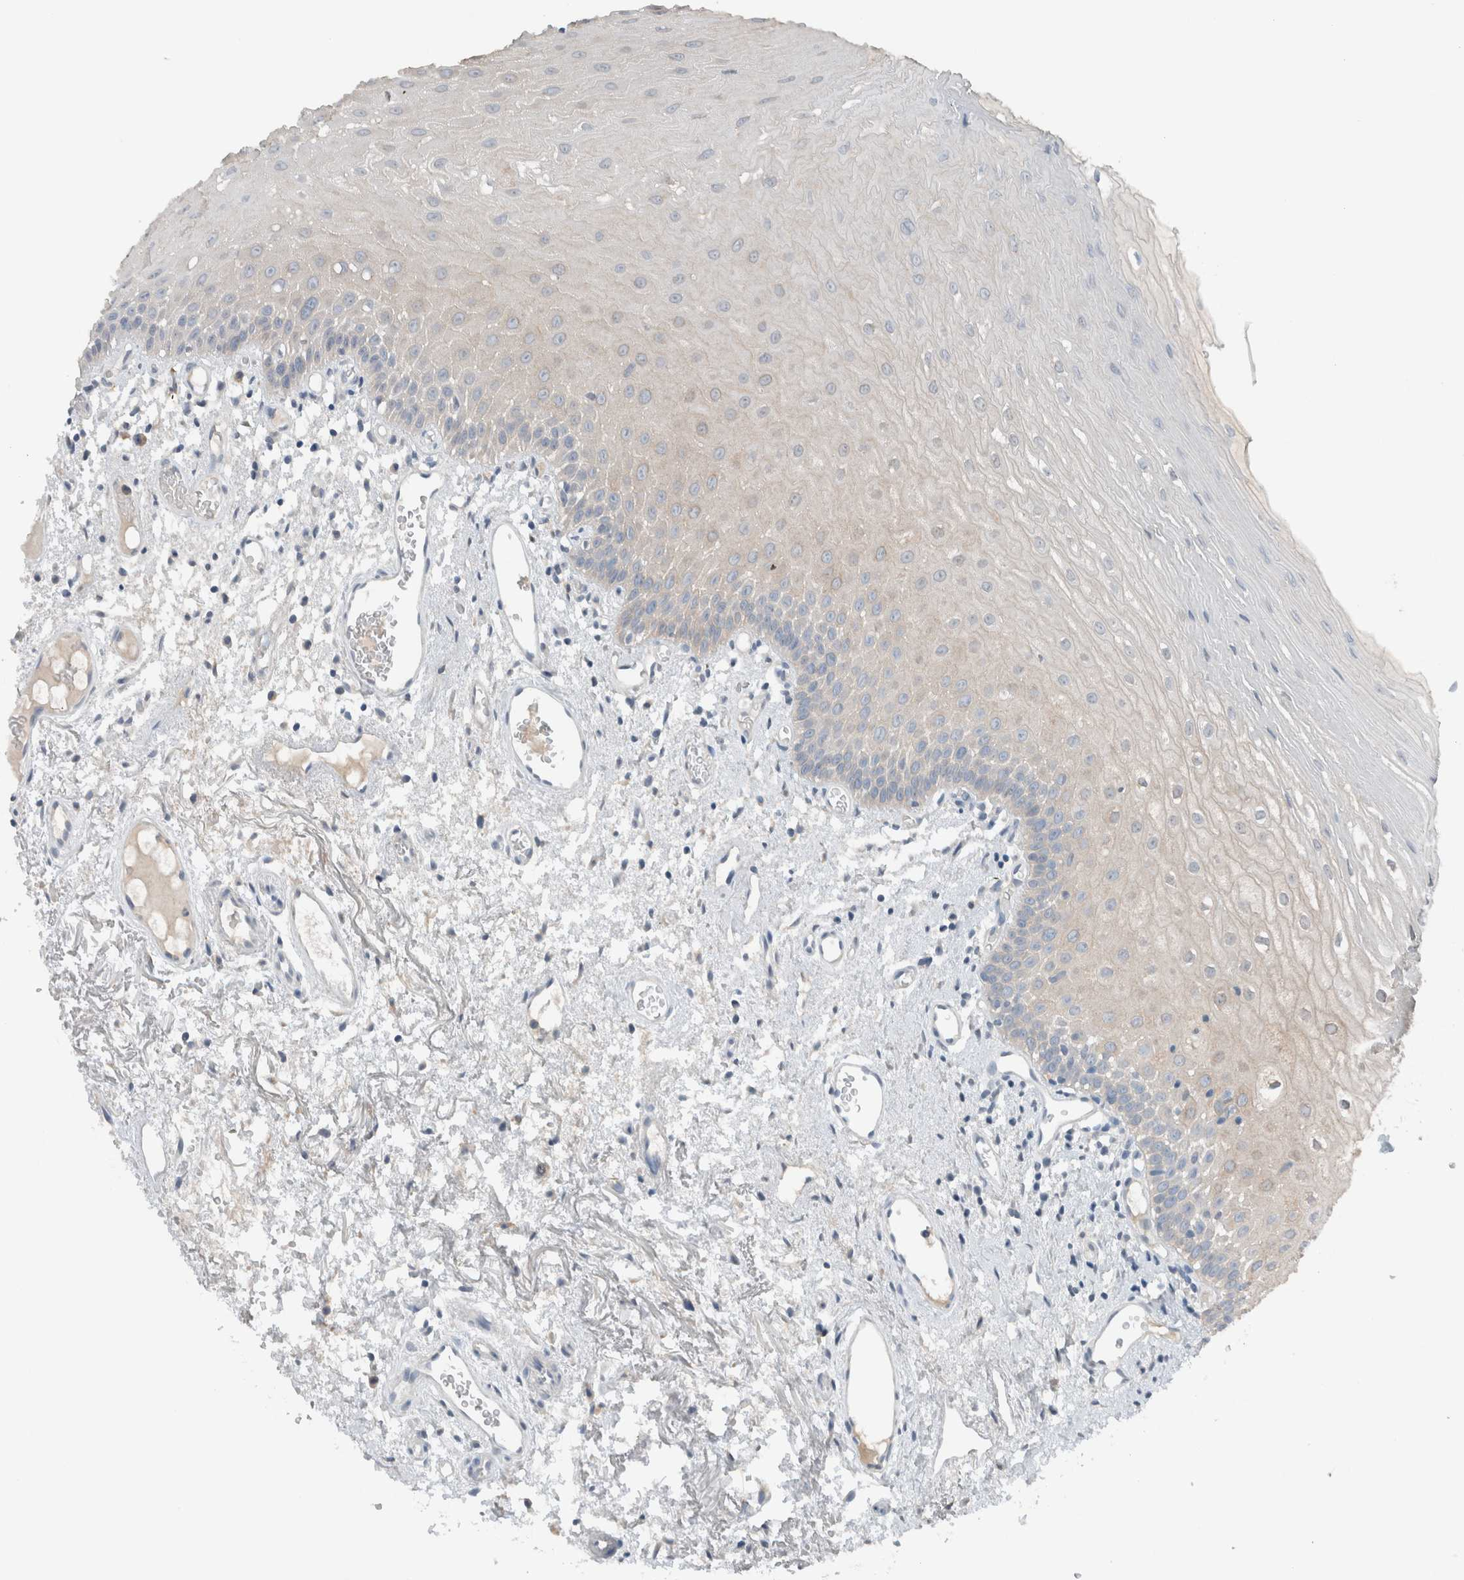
{"staining": {"intensity": "negative", "quantity": "none", "location": "none"}, "tissue": "oral mucosa", "cell_type": "Squamous epithelial cells", "image_type": "normal", "snomed": [{"axis": "morphology", "description": "Normal tissue, NOS"}, {"axis": "topography", "description": "Oral tissue"}], "caption": "IHC photomicrograph of benign oral mucosa: oral mucosa stained with DAB exhibits no significant protein positivity in squamous epithelial cells.", "gene": "DUOX1", "patient": {"sex": "male", "age": 52}}